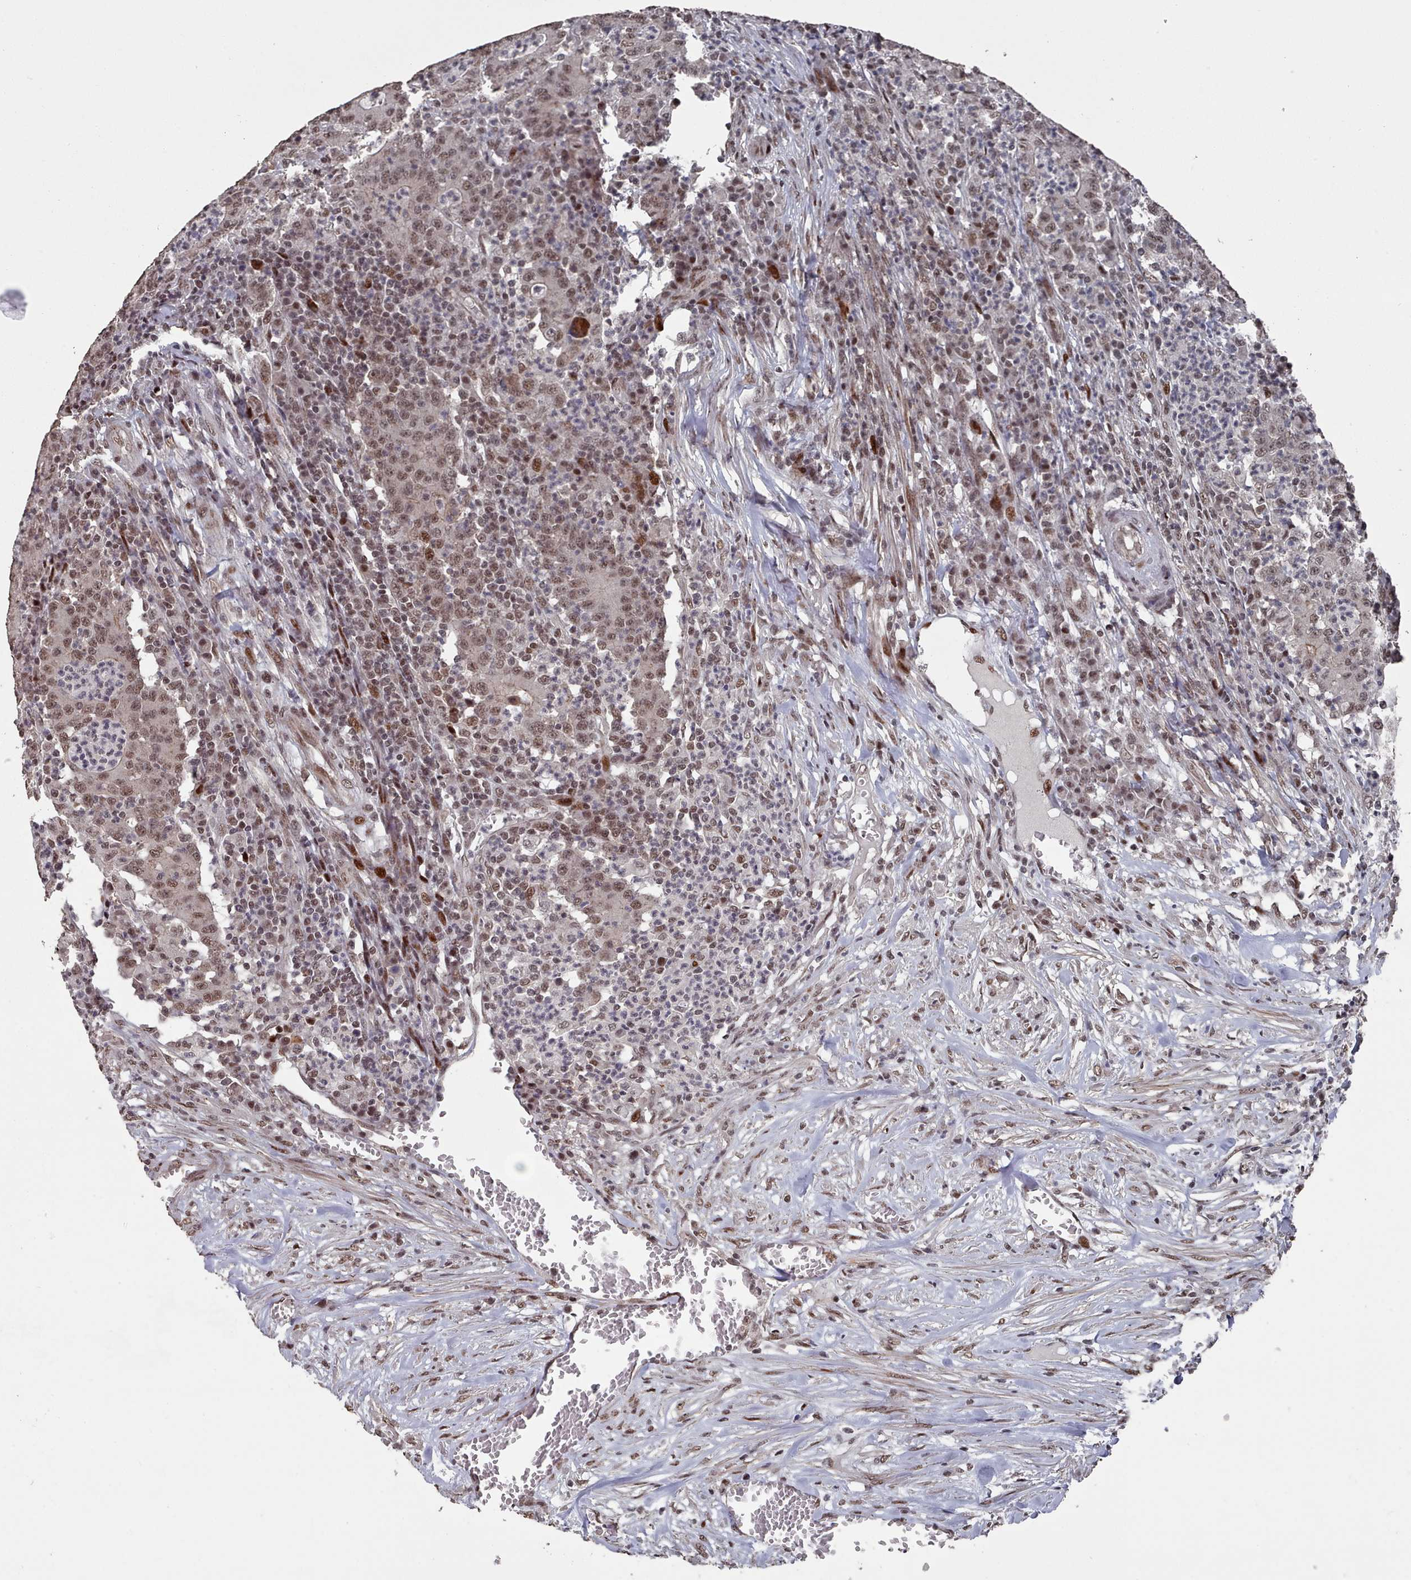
{"staining": {"intensity": "moderate", "quantity": ">75%", "location": "nuclear"}, "tissue": "colorectal cancer", "cell_type": "Tumor cells", "image_type": "cancer", "snomed": [{"axis": "morphology", "description": "Adenocarcinoma, NOS"}, {"axis": "topography", "description": "Colon"}], "caption": "Moderate nuclear positivity is present in about >75% of tumor cells in colorectal adenocarcinoma.", "gene": "PNRC2", "patient": {"sex": "male", "age": 83}}